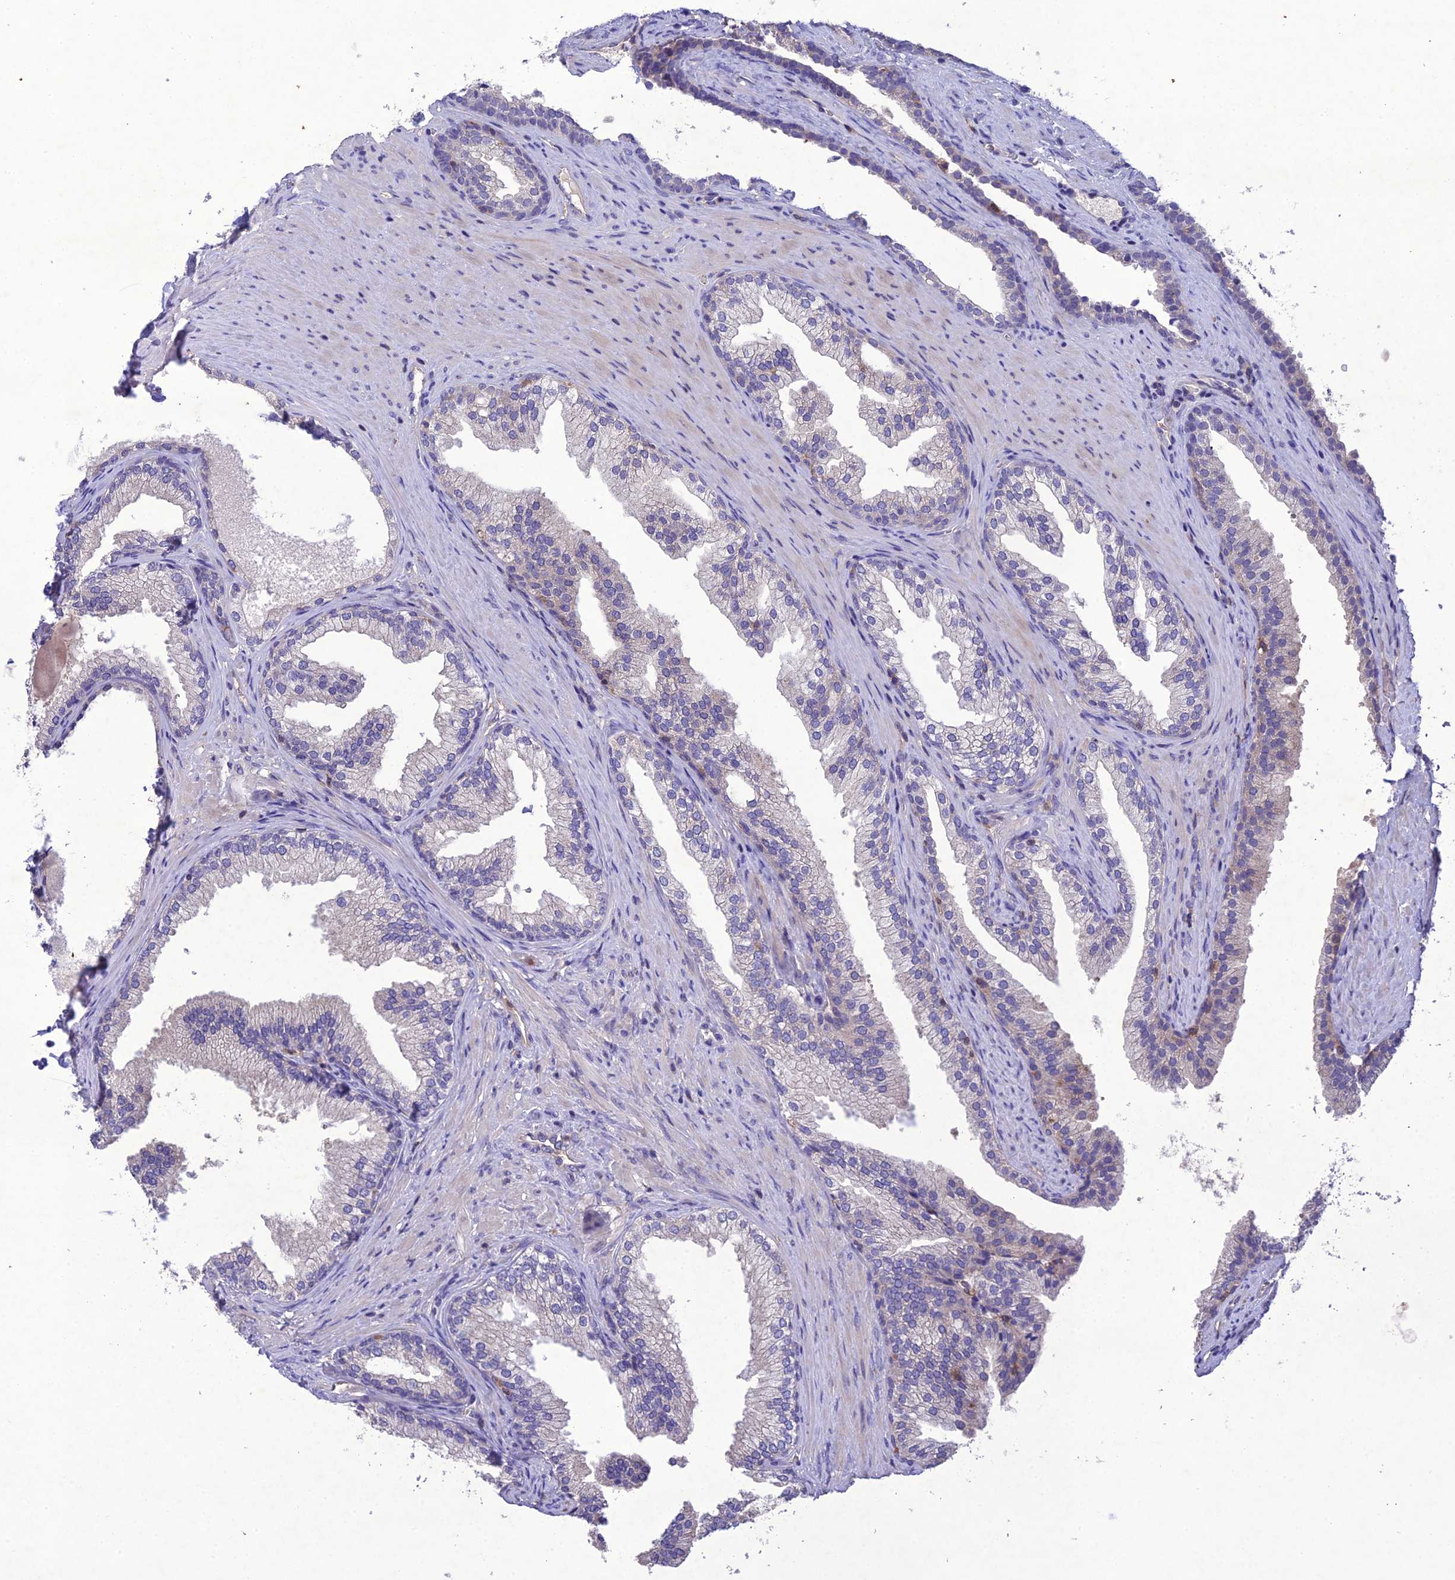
{"staining": {"intensity": "negative", "quantity": "none", "location": "none"}, "tissue": "prostate", "cell_type": "Glandular cells", "image_type": "normal", "snomed": [{"axis": "morphology", "description": "Normal tissue, NOS"}, {"axis": "topography", "description": "Prostate"}], "caption": "The micrograph exhibits no staining of glandular cells in normal prostate.", "gene": "SNX24", "patient": {"sex": "male", "age": 76}}